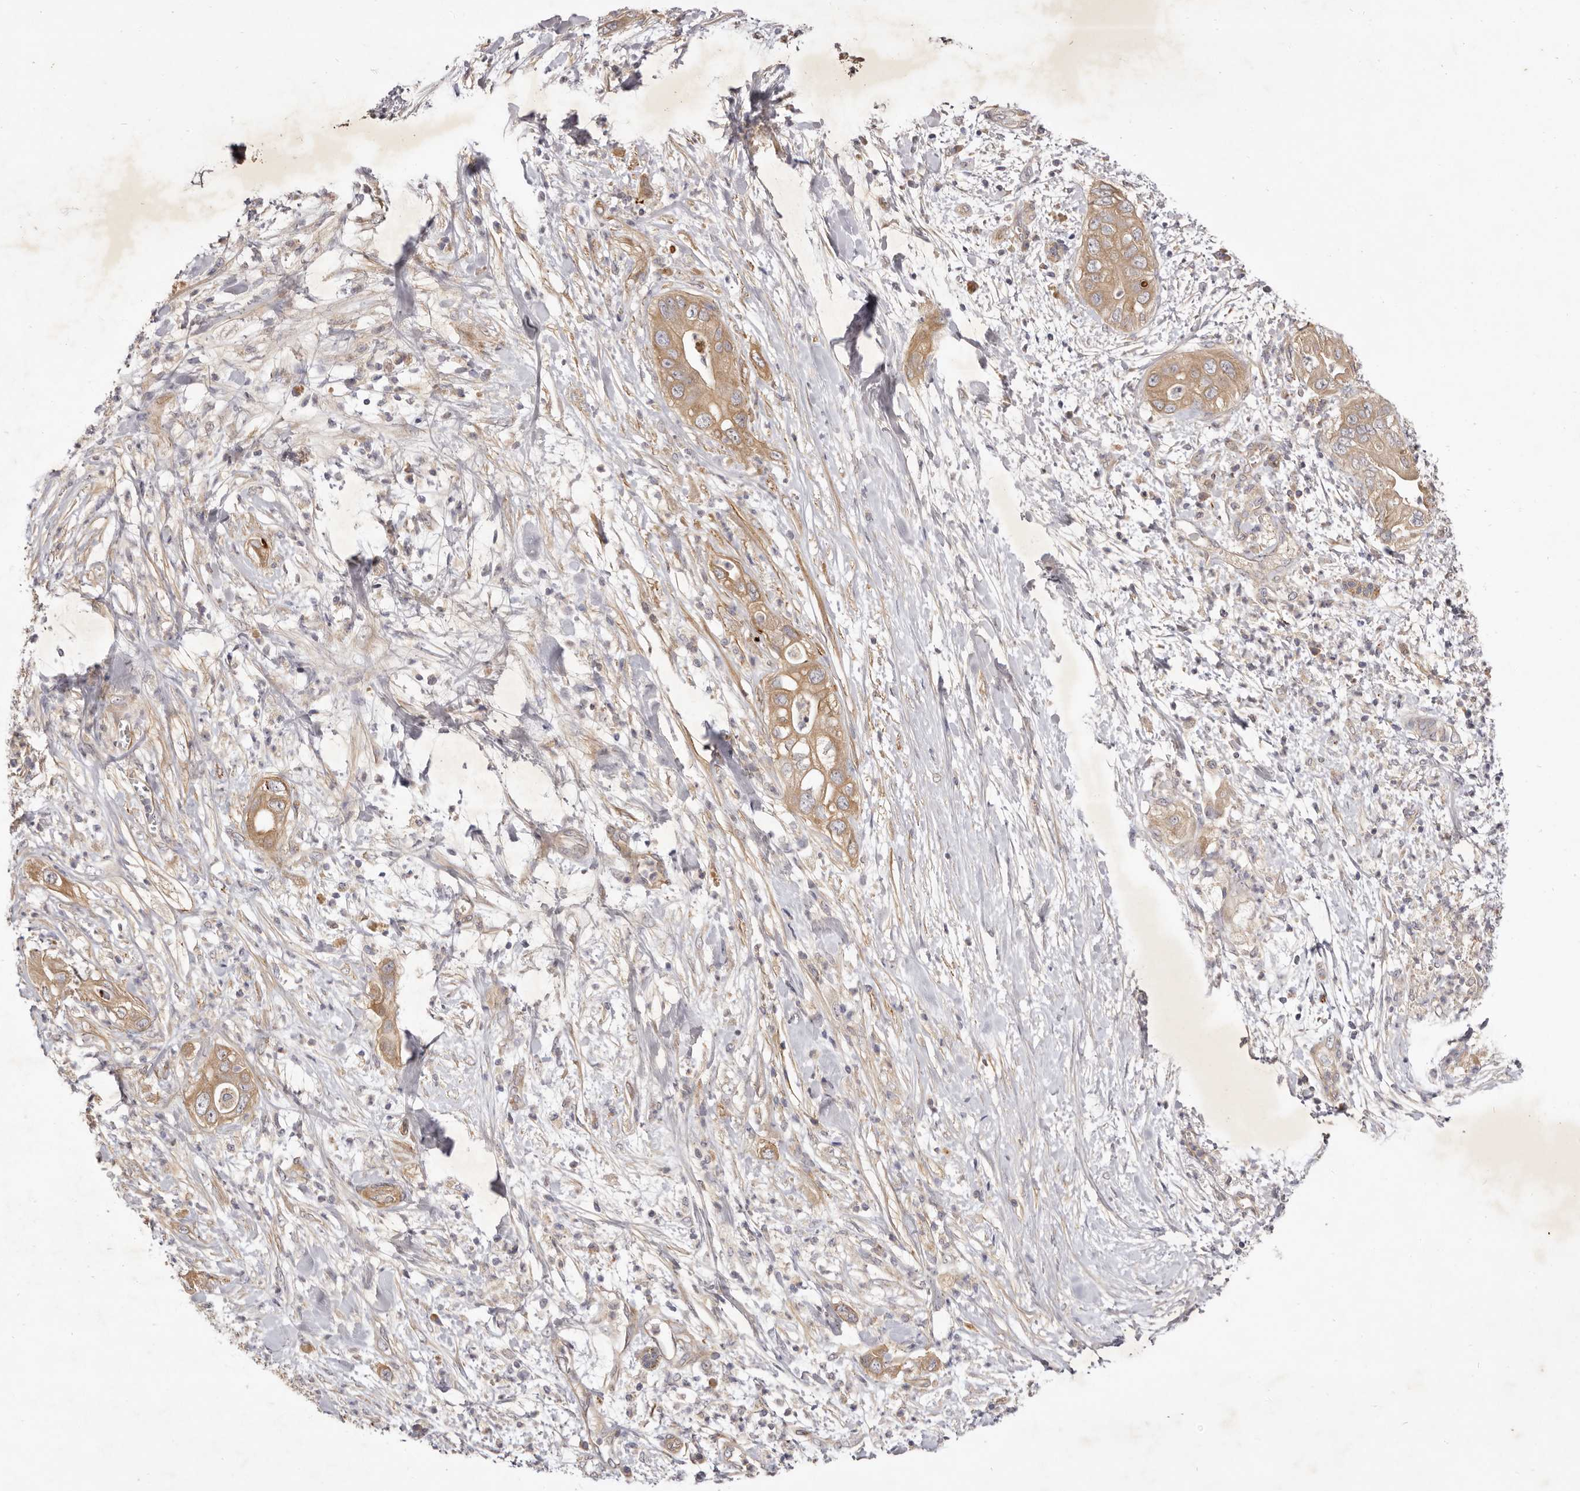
{"staining": {"intensity": "weak", "quantity": ">75%", "location": "cytoplasmic/membranous"}, "tissue": "pancreatic cancer", "cell_type": "Tumor cells", "image_type": "cancer", "snomed": [{"axis": "morphology", "description": "Adenocarcinoma, NOS"}, {"axis": "topography", "description": "Pancreas"}], "caption": "Immunohistochemistry (IHC) image of neoplastic tissue: pancreatic adenocarcinoma stained using immunohistochemistry (IHC) exhibits low levels of weak protein expression localized specifically in the cytoplasmic/membranous of tumor cells, appearing as a cytoplasmic/membranous brown color.", "gene": "ADAMTS9", "patient": {"sex": "female", "age": 78}}